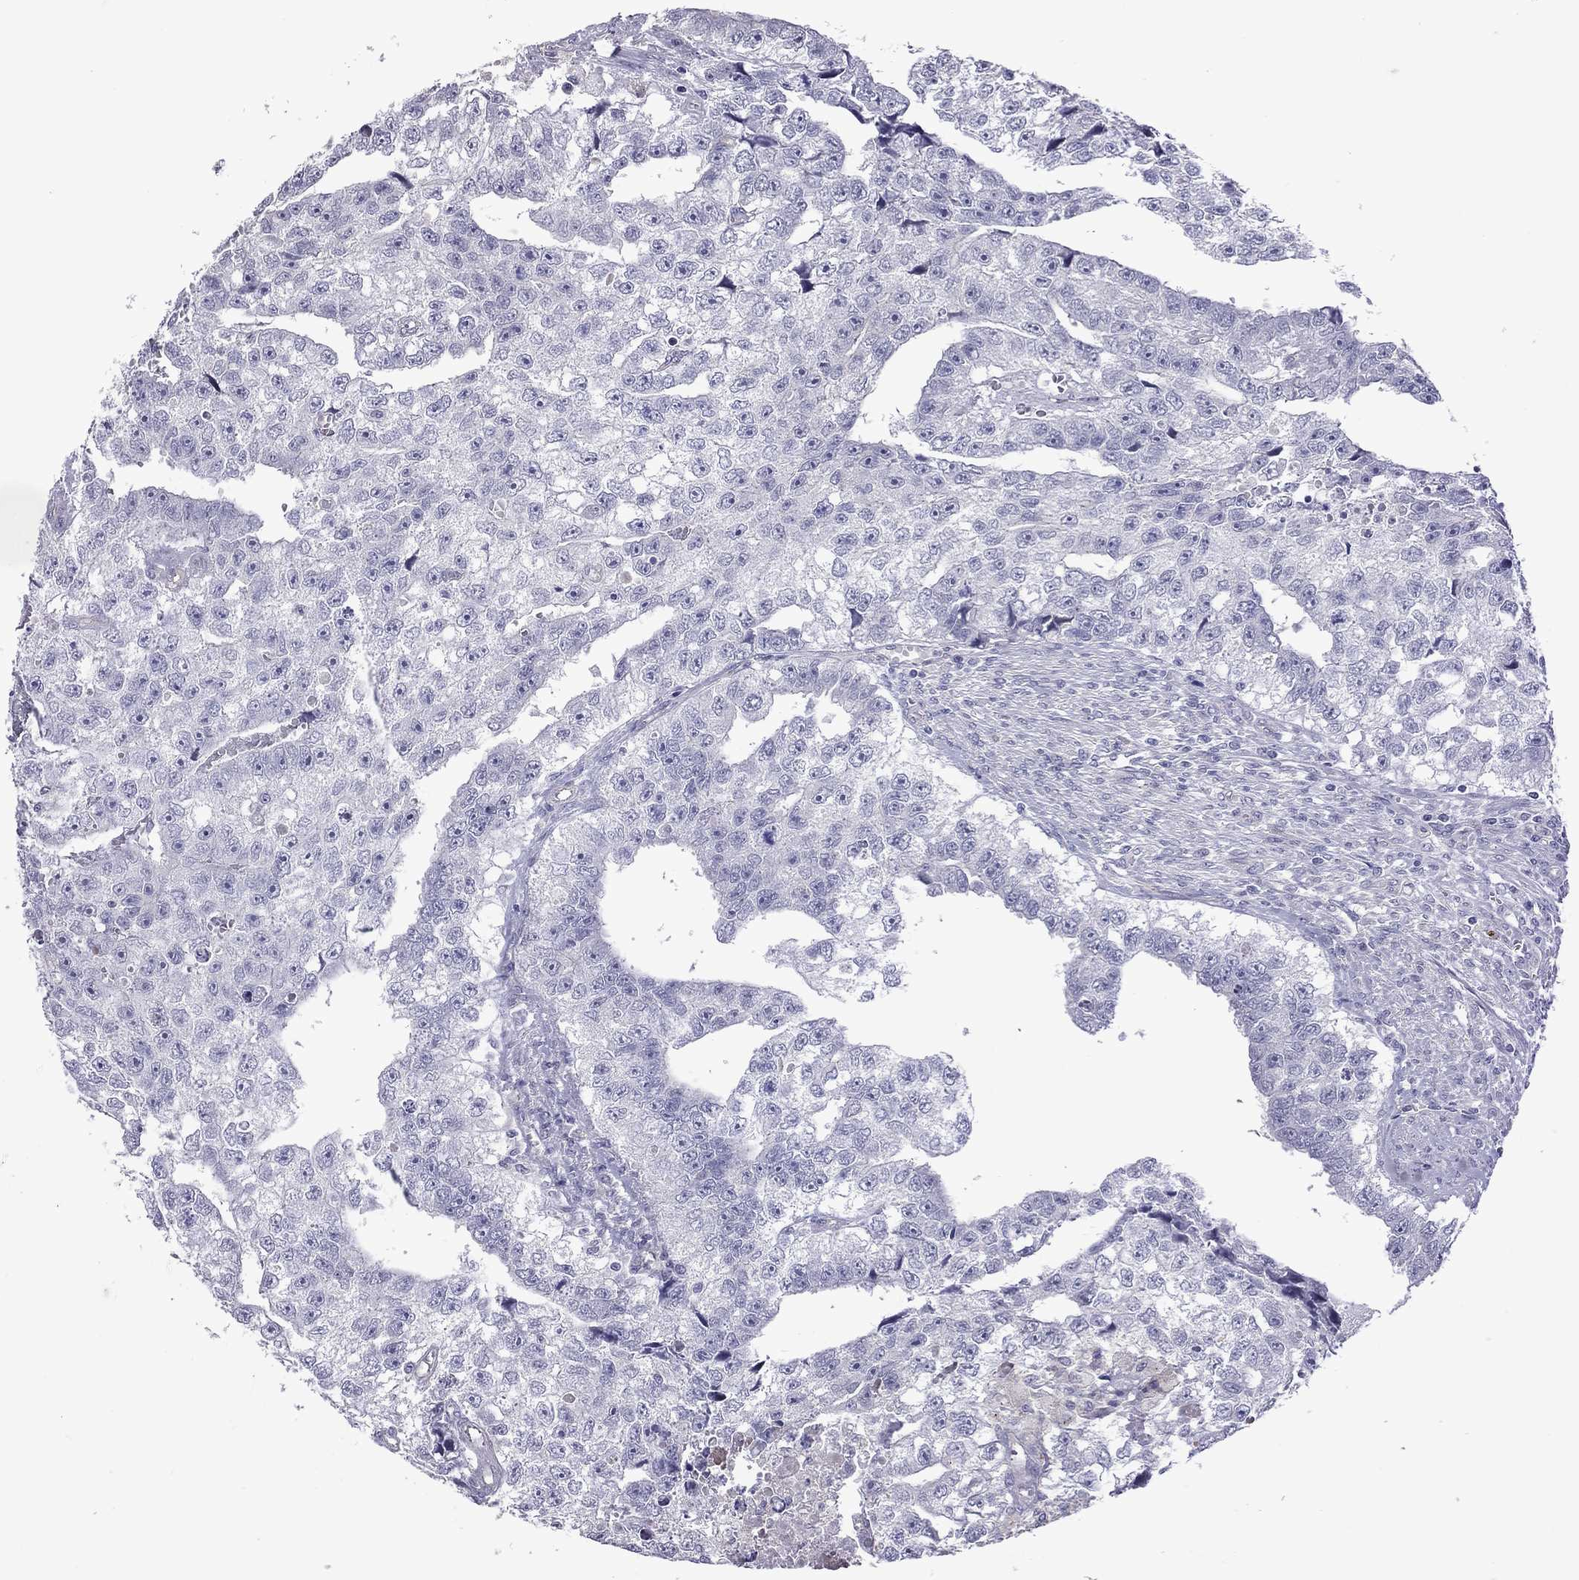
{"staining": {"intensity": "negative", "quantity": "none", "location": "none"}, "tissue": "testis cancer", "cell_type": "Tumor cells", "image_type": "cancer", "snomed": [{"axis": "morphology", "description": "Carcinoma, Embryonal, NOS"}, {"axis": "morphology", "description": "Teratoma, malignant, NOS"}, {"axis": "topography", "description": "Testis"}], "caption": "Tumor cells show no significant protein expression in testis embryonal carcinoma. (DAB (3,3'-diaminobenzidine) IHC visualized using brightfield microscopy, high magnification).", "gene": "FEZ1", "patient": {"sex": "male", "age": 44}}